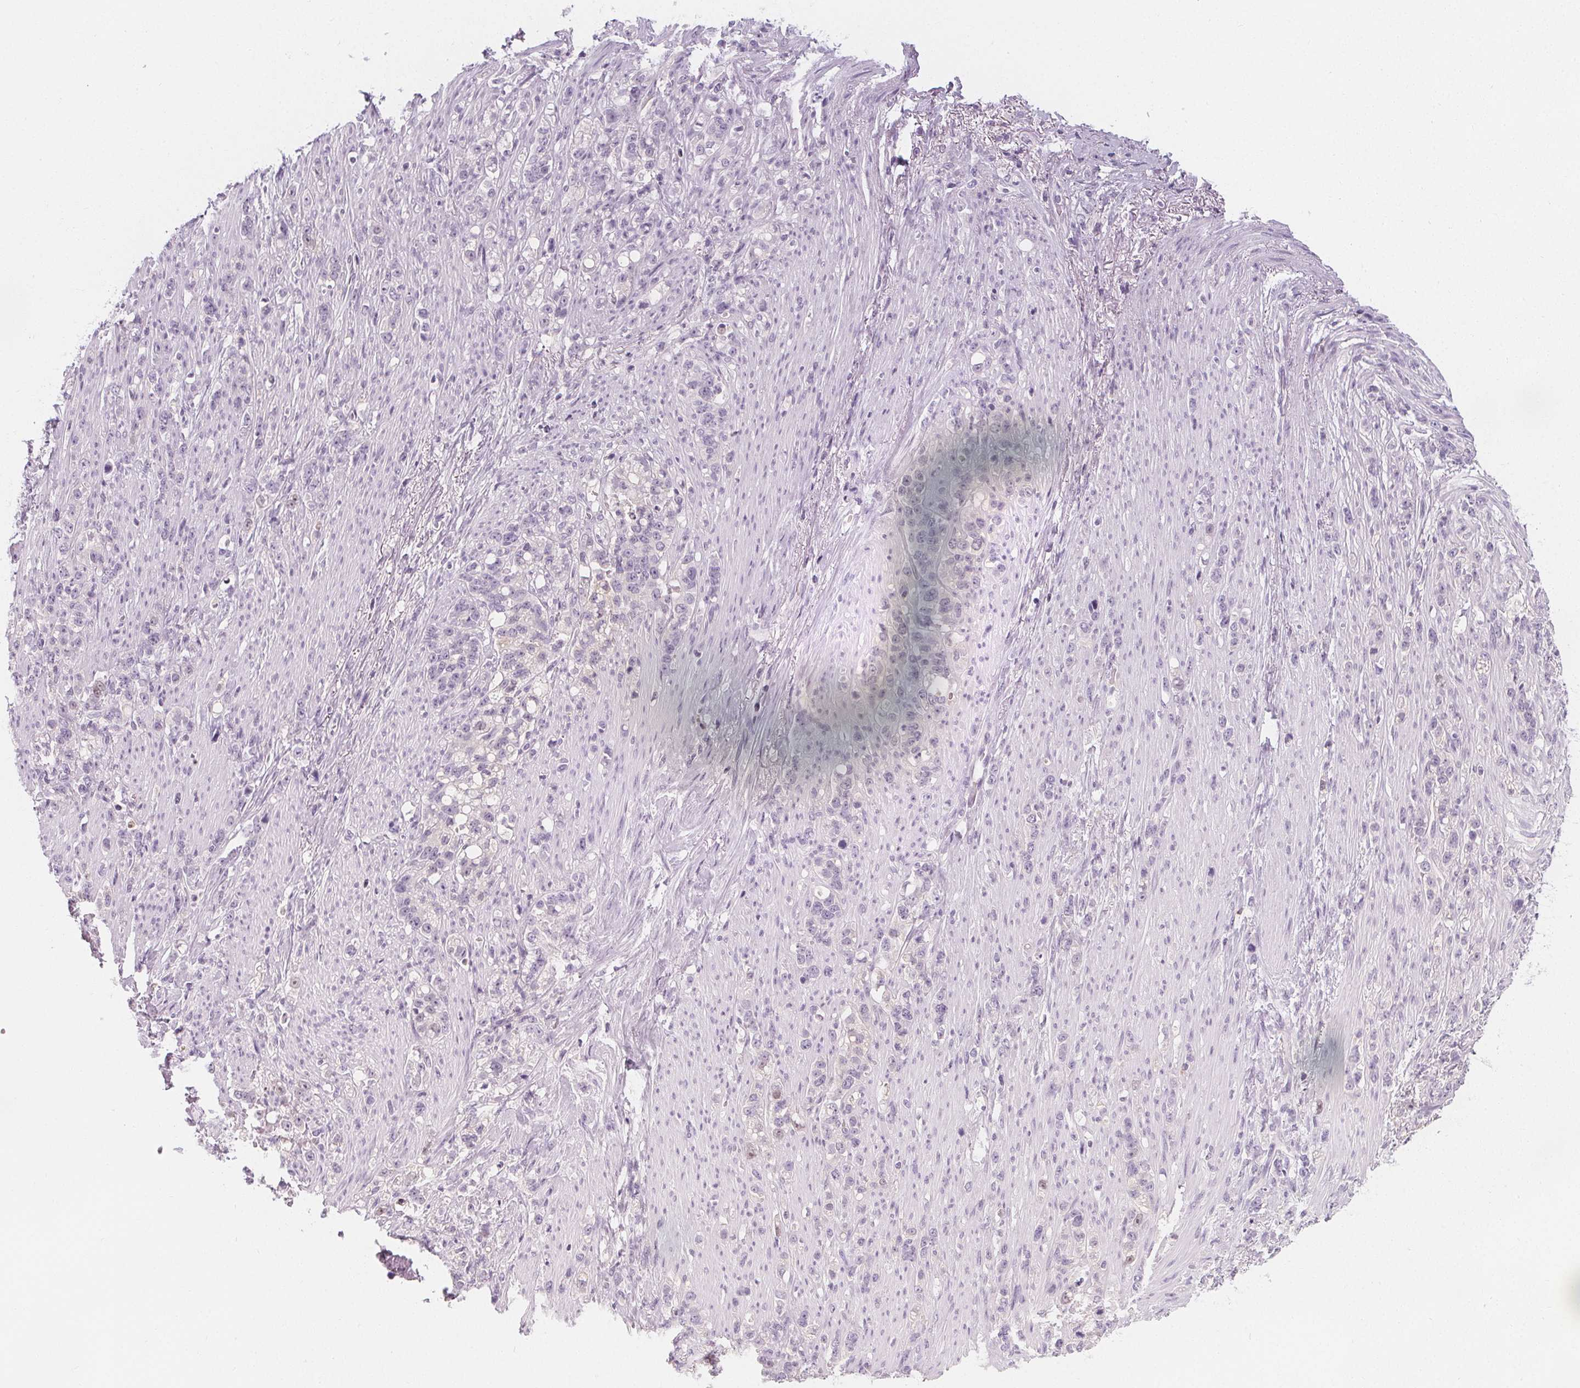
{"staining": {"intensity": "negative", "quantity": "none", "location": "none"}, "tissue": "stomach cancer", "cell_type": "Tumor cells", "image_type": "cancer", "snomed": [{"axis": "morphology", "description": "Adenocarcinoma, NOS"}, {"axis": "topography", "description": "Stomach, lower"}], "caption": "This image is of adenocarcinoma (stomach) stained with IHC to label a protein in brown with the nuclei are counter-stained blue. There is no expression in tumor cells. (Immunohistochemistry (ihc), brightfield microscopy, high magnification).", "gene": "UGP2", "patient": {"sex": "male", "age": 88}}